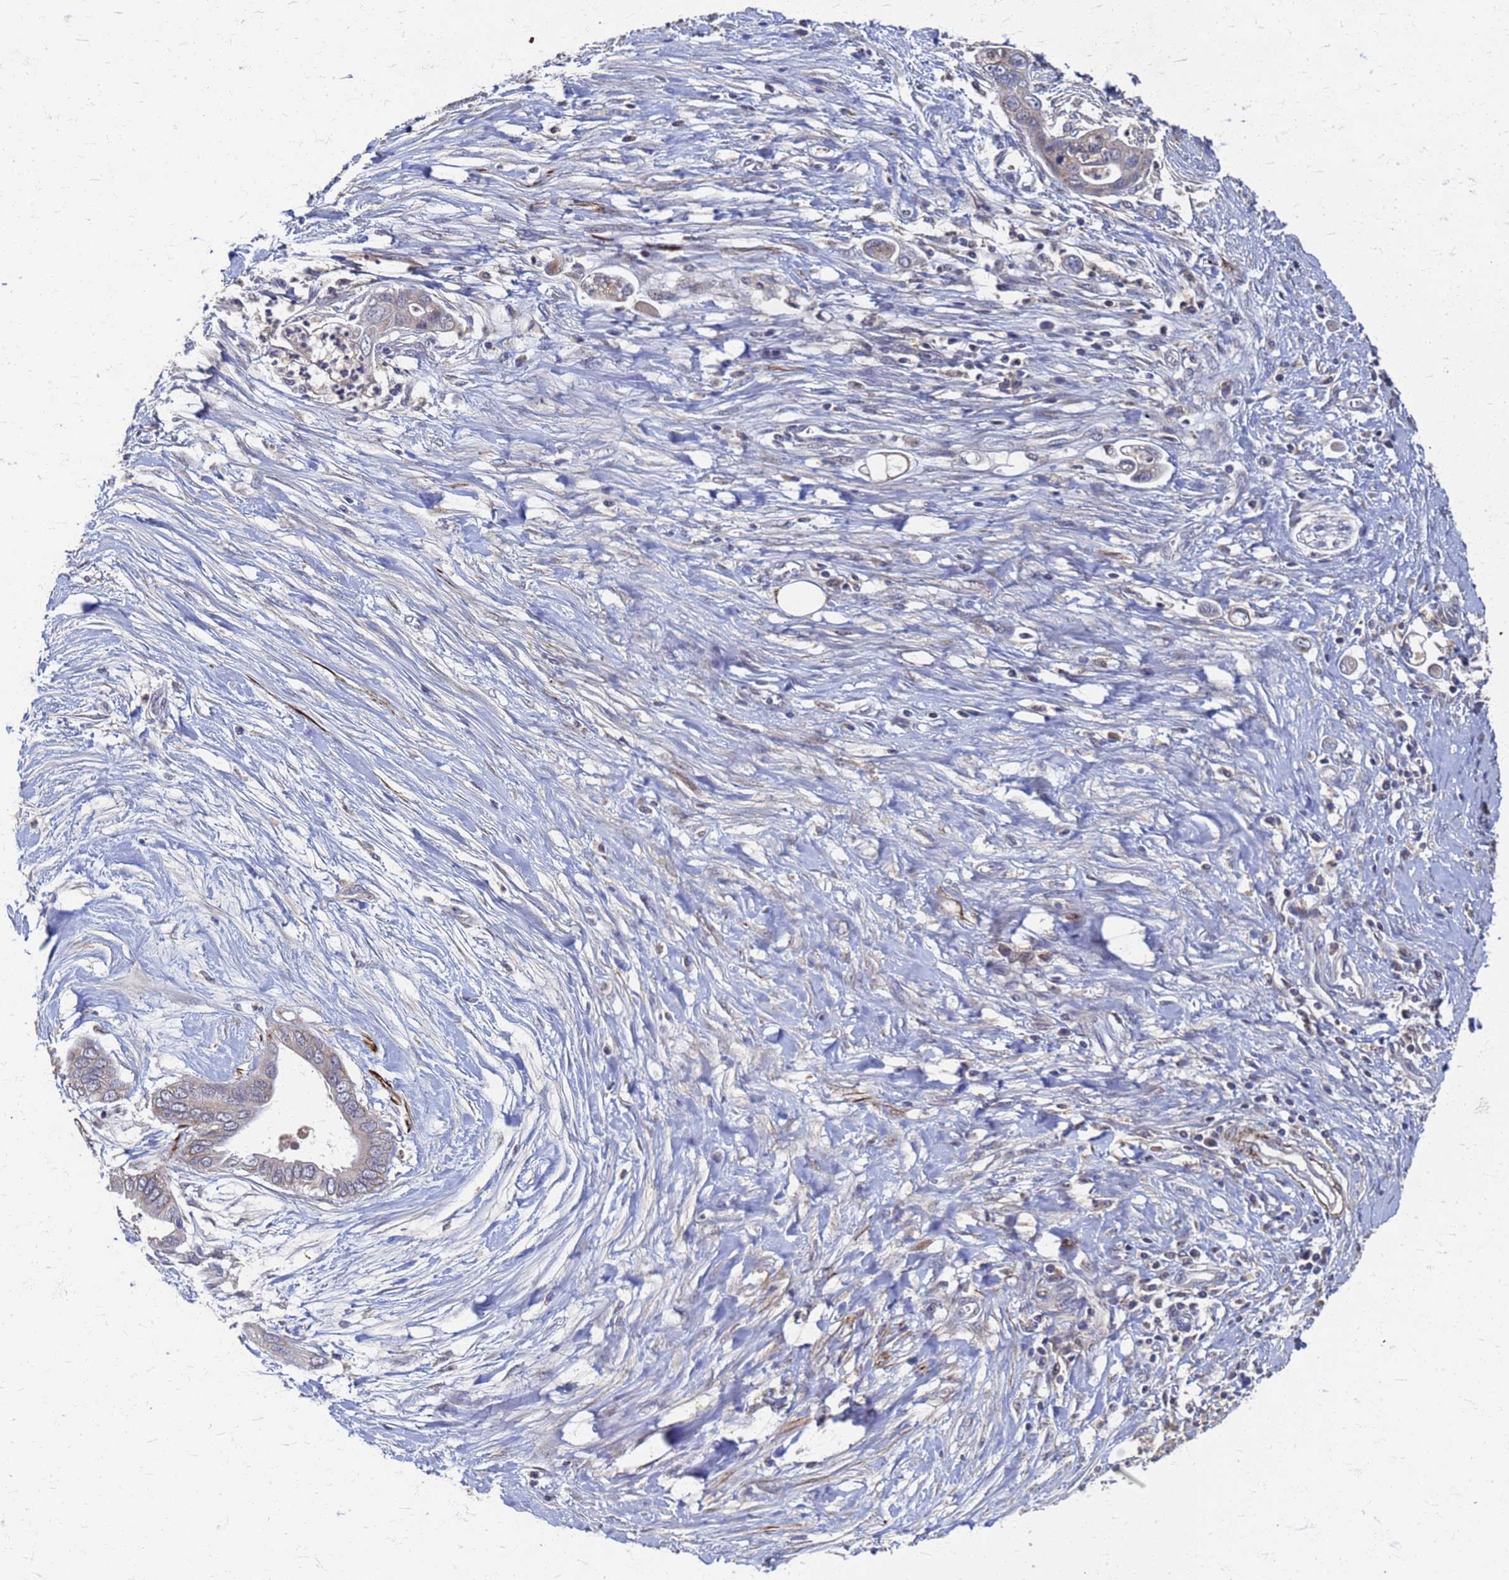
{"staining": {"intensity": "negative", "quantity": "none", "location": "none"}, "tissue": "pancreatic cancer", "cell_type": "Tumor cells", "image_type": "cancer", "snomed": [{"axis": "morphology", "description": "Adenocarcinoma, NOS"}, {"axis": "topography", "description": "Pancreas"}], "caption": "This image is of adenocarcinoma (pancreatic) stained with IHC to label a protein in brown with the nuclei are counter-stained blue. There is no staining in tumor cells.", "gene": "ATPAF1", "patient": {"sex": "male", "age": 75}}